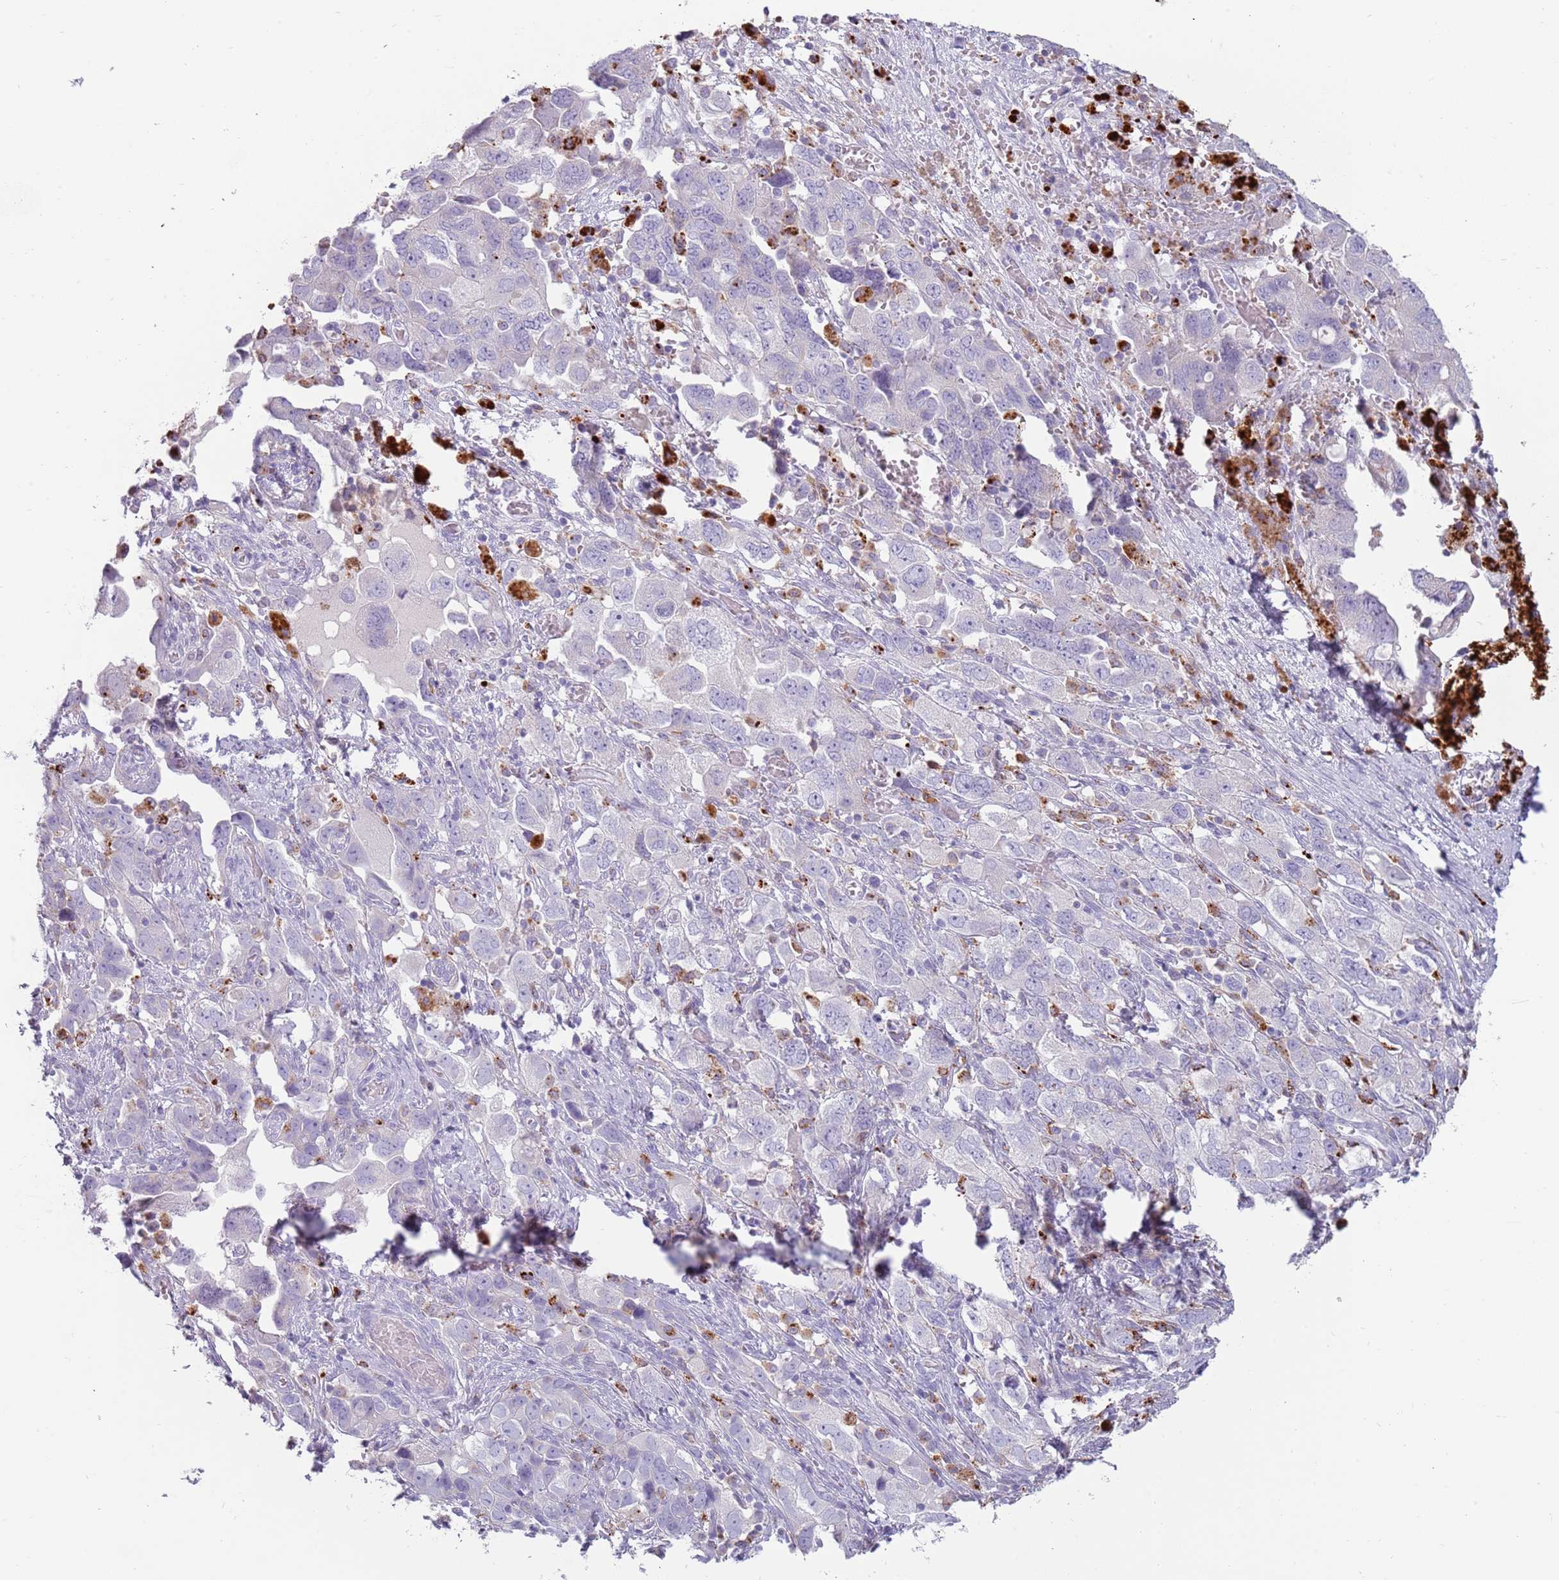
{"staining": {"intensity": "negative", "quantity": "none", "location": "none"}, "tissue": "ovarian cancer", "cell_type": "Tumor cells", "image_type": "cancer", "snomed": [{"axis": "morphology", "description": "Carcinoma, NOS"}, {"axis": "morphology", "description": "Cystadenocarcinoma, serous, NOS"}, {"axis": "topography", "description": "Ovary"}], "caption": "Tumor cells show no significant expression in ovarian cancer.", "gene": "NWD2", "patient": {"sex": "female", "age": 69}}